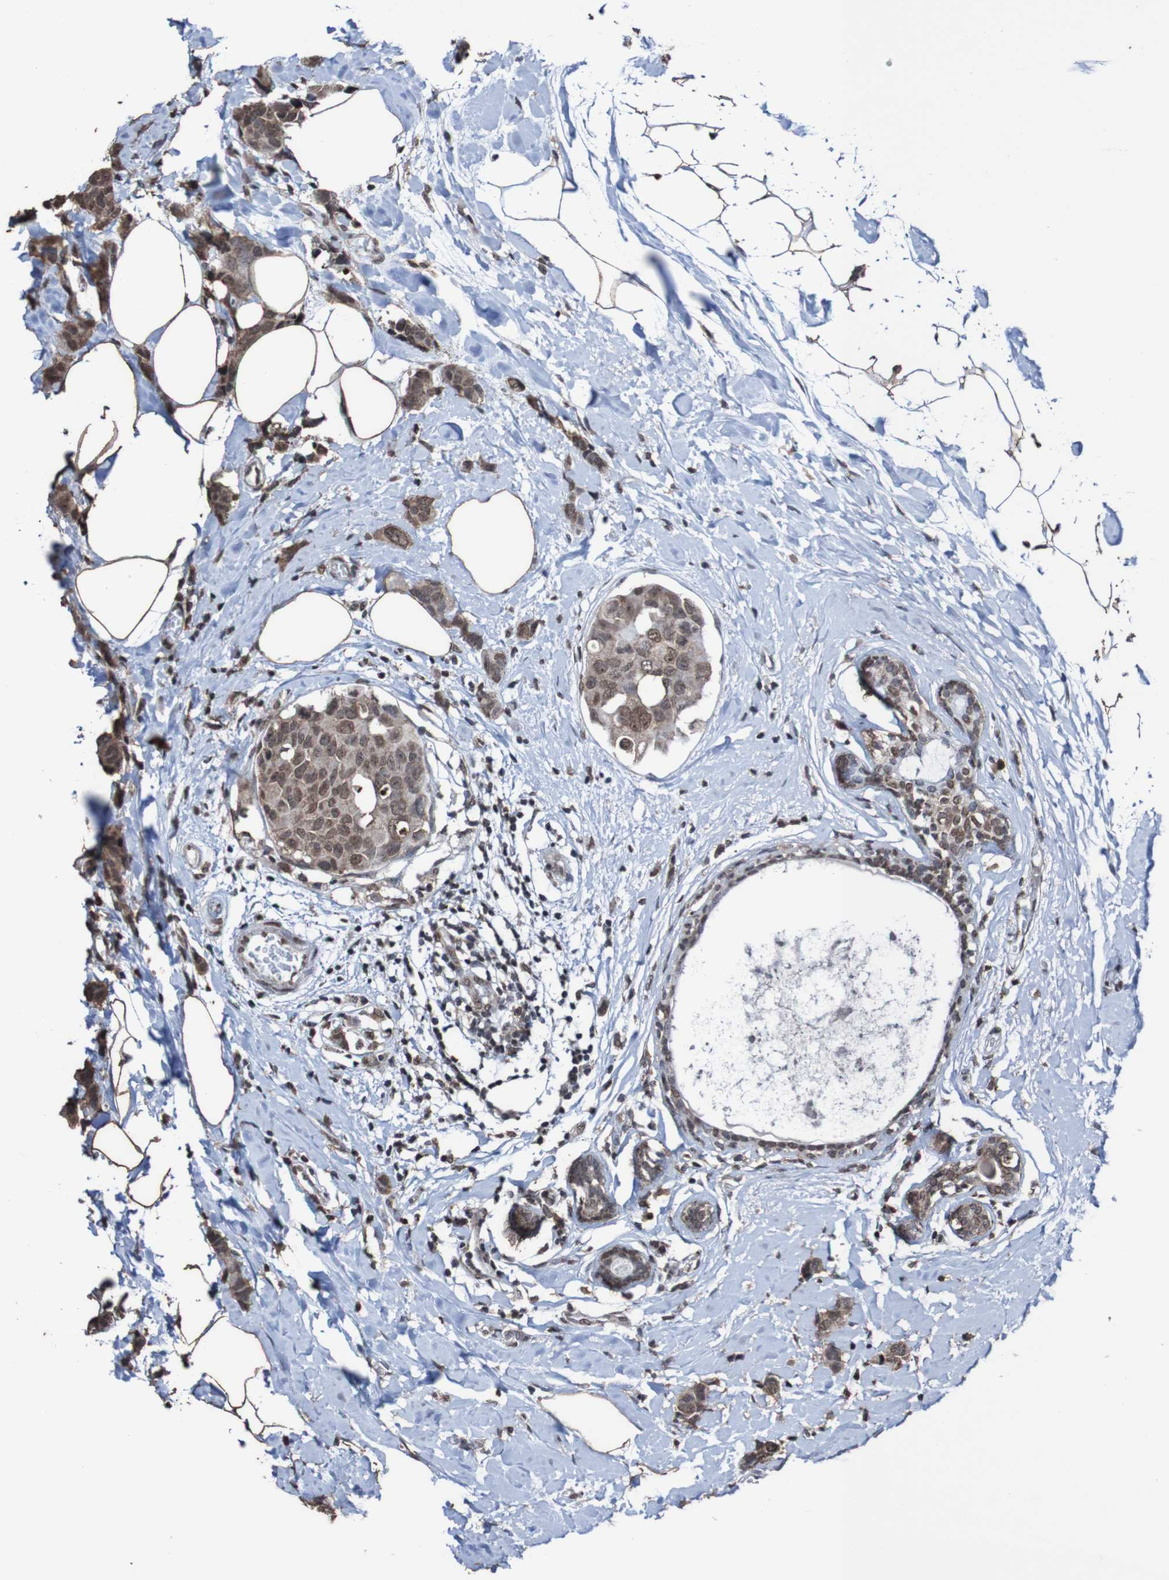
{"staining": {"intensity": "moderate", "quantity": ">75%", "location": "cytoplasmic/membranous,nuclear"}, "tissue": "breast cancer", "cell_type": "Tumor cells", "image_type": "cancer", "snomed": [{"axis": "morphology", "description": "Normal tissue, NOS"}, {"axis": "morphology", "description": "Duct carcinoma"}, {"axis": "topography", "description": "Breast"}], "caption": "Protein expression analysis of human breast invasive ductal carcinoma reveals moderate cytoplasmic/membranous and nuclear staining in approximately >75% of tumor cells.", "gene": "GFI1", "patient": {"sex": "female", "age": 50}}